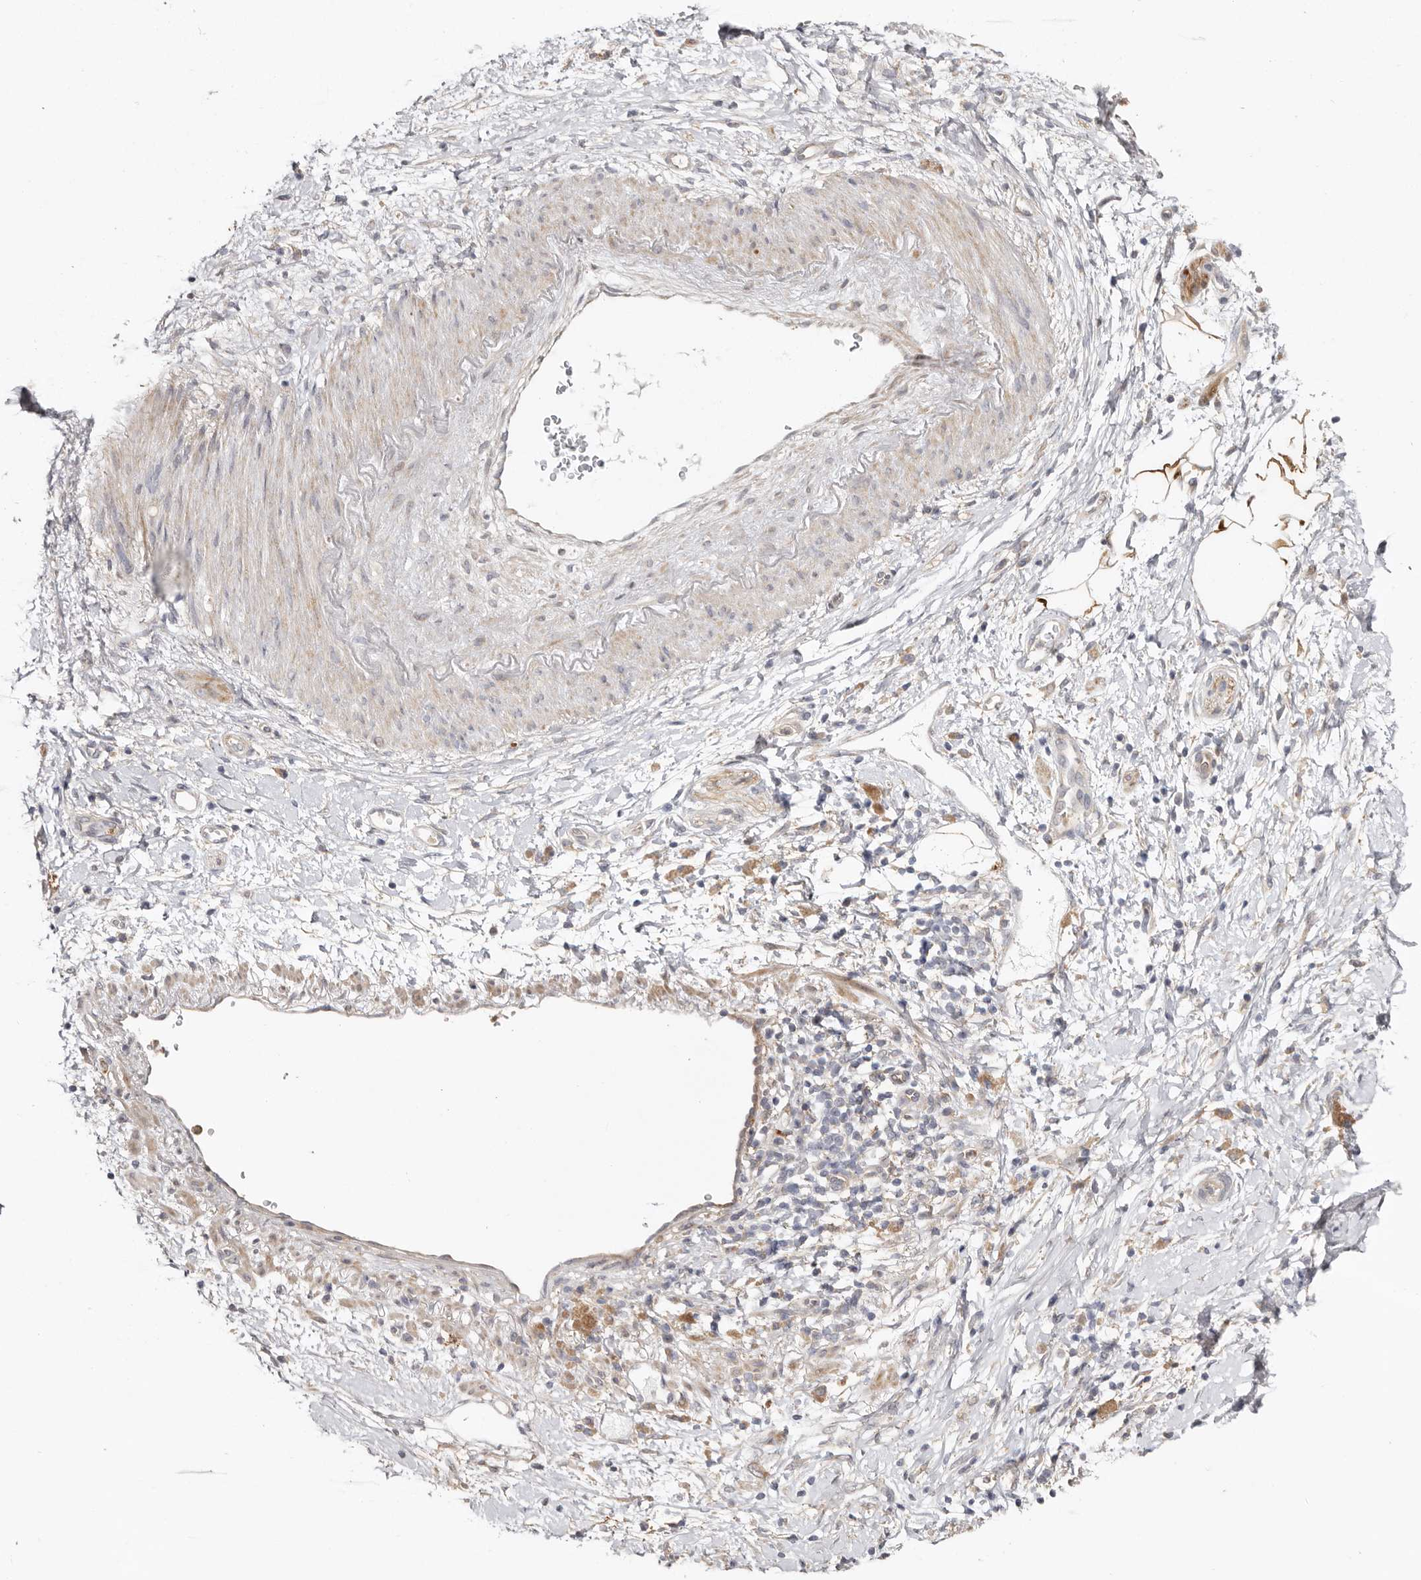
{"staining": {"intensity": "weak", "quantity": ">75%", "location": "cytoplasmic/membranous"}, "tissue": "pancreatic cancer", "cell_type": "Tumor cells", "image_type": "cancer", "snomed": [{"axis": "morphology", "description": "Adenocarcinoma, NOS"}, {"axis": "topography", "description": "Pancreas"}], "caption": "Protein expression analysis of adenocarcinoma (pancreatic) shows weak cytoplasmic/membranous expression in approximately >75% of tumor cells.", "gene": "MSRB2", "patient": {"sex": "male", "age": 58}}